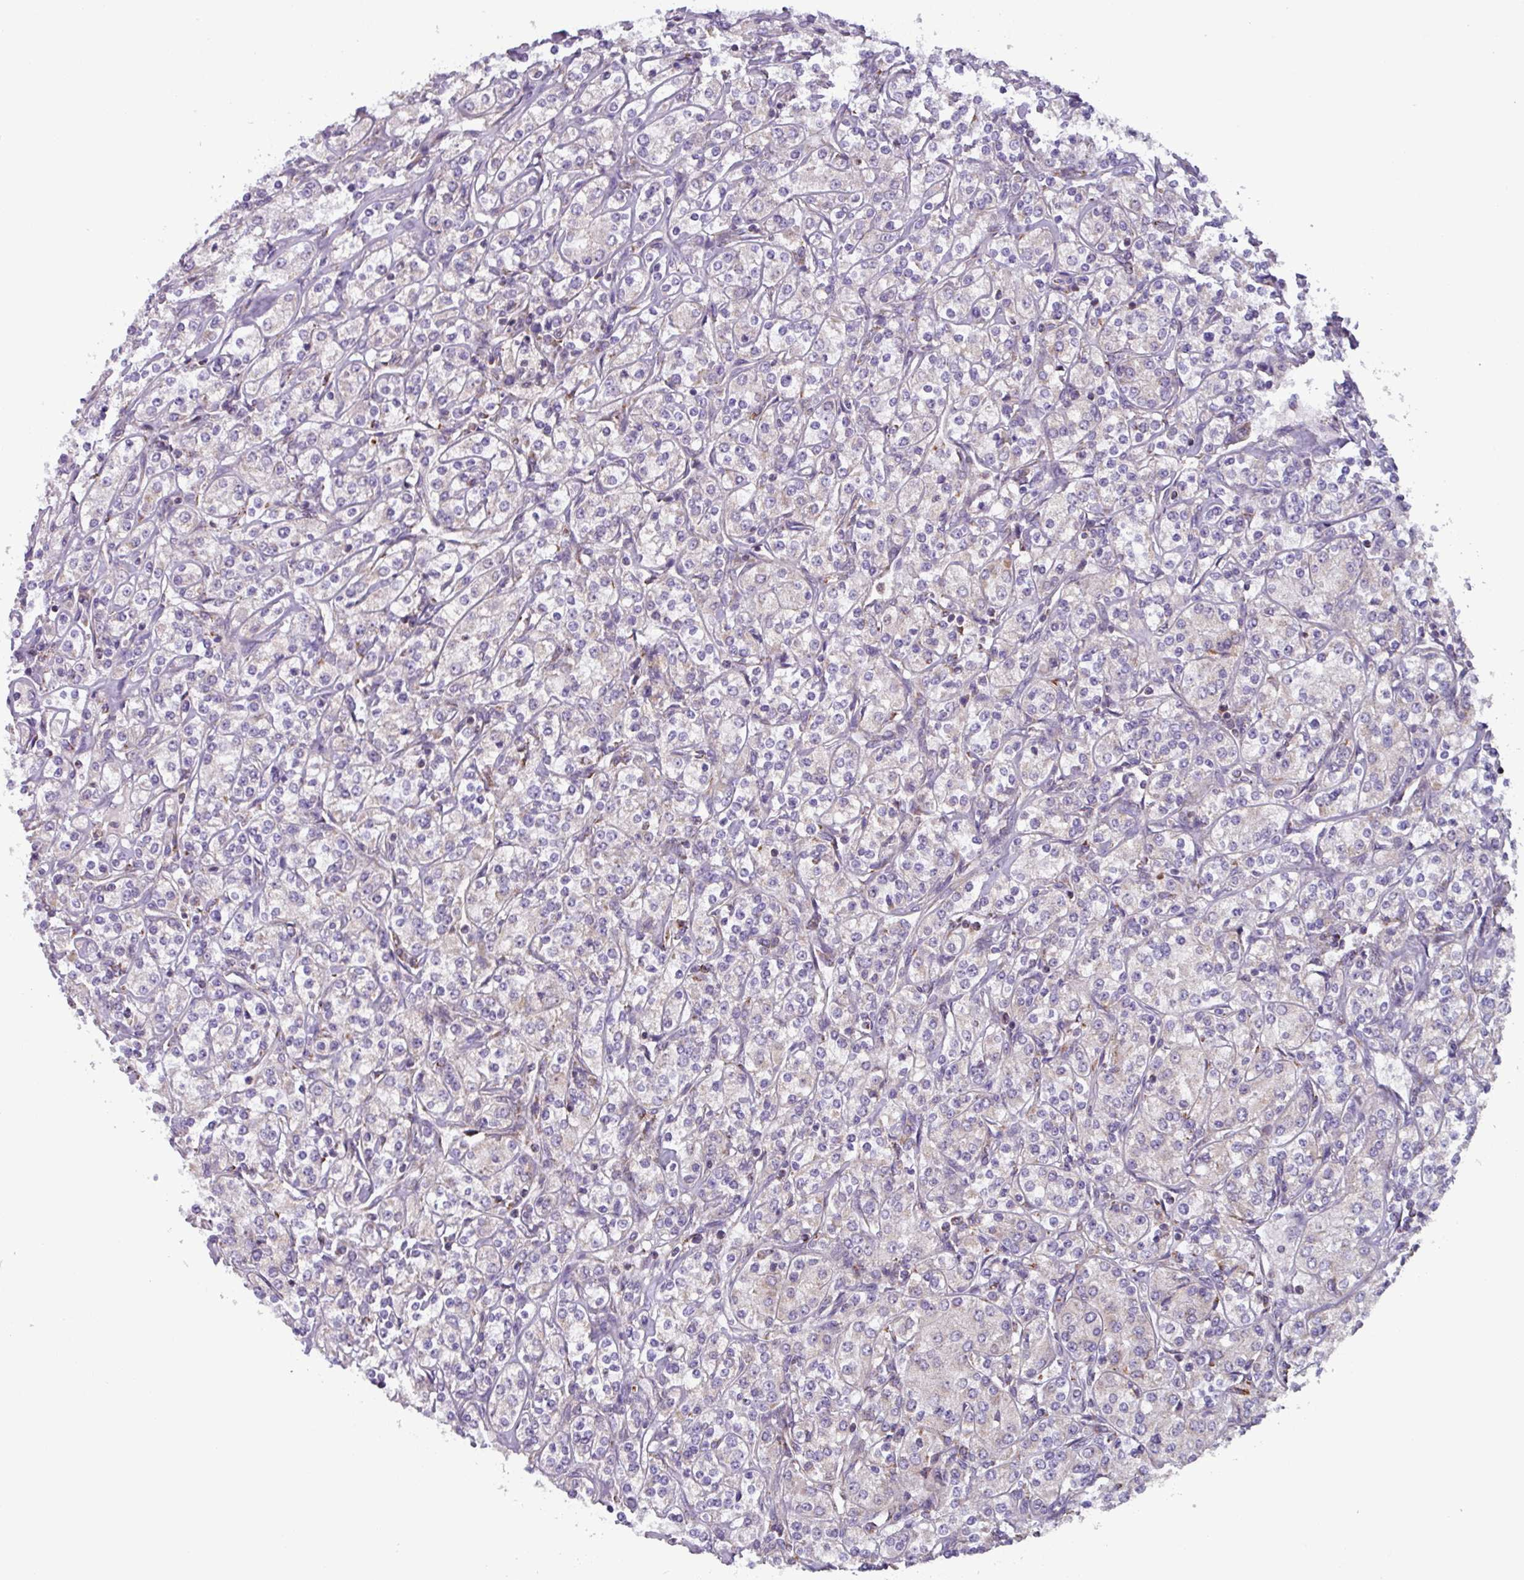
{"staining": {"intensity": "negative", "quantity": "none", "location": "none"}, "tissue": "renal cancer", "cell_type": "Tumor cells", "image_type": "cancer", "snomed": [{"axis": "morphology", "description": "Adenocarcinoma, NOS"}, {"axis": "topography", "description": "Kidney"}], "caption": "An IHC micrograph of renal cancer (adenocarcinoma) is shown. There is no staining in tumor cells of renal cancer (adenocarcinoma).", "gene": "AKIRIN1", "patient": {"sex": "male", "age": 77}}